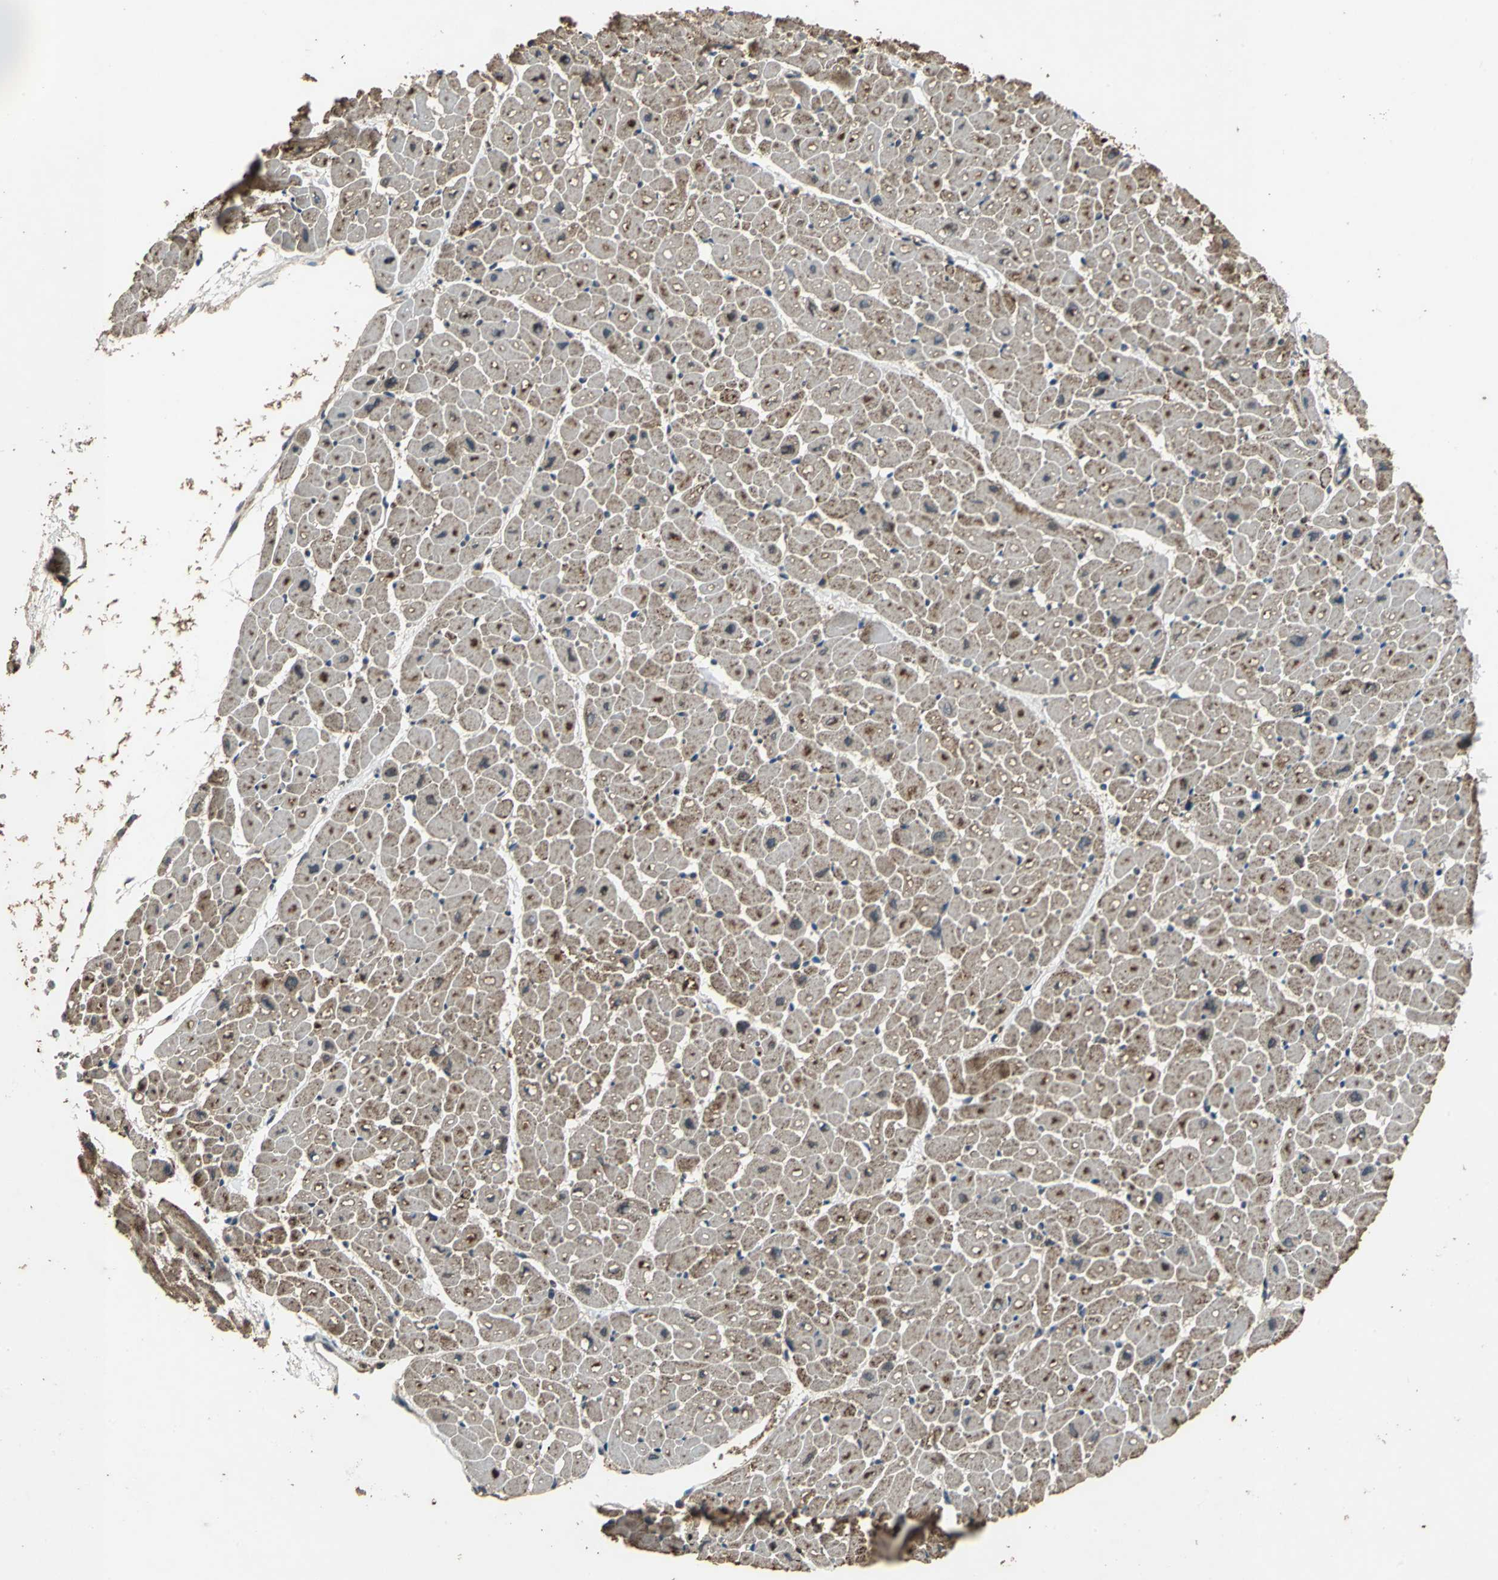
{"staining": {"intensity": "strong", "quantity": ">75%", "location": "cytoplasmic/membranous,nuclear"}, "tissue": "heart muscle", "cell_type": "Cardiomyocytes", "image_type": "normal", "snomed": [{"axis": "morphology", "description": "Normal tissue, NOS"}, {"axis": "topography", "description": "Heart"}], "caption": "A micrograph showing strong cytoplasmic/membranous,nuclear positivity in approximately >75% of cardiomyocytes in unremarkable heart muscle, as visualized by brown immunohistochemical staining.", "gene": "ZNF608", "patient": {"sex": "male", "age": 45}}